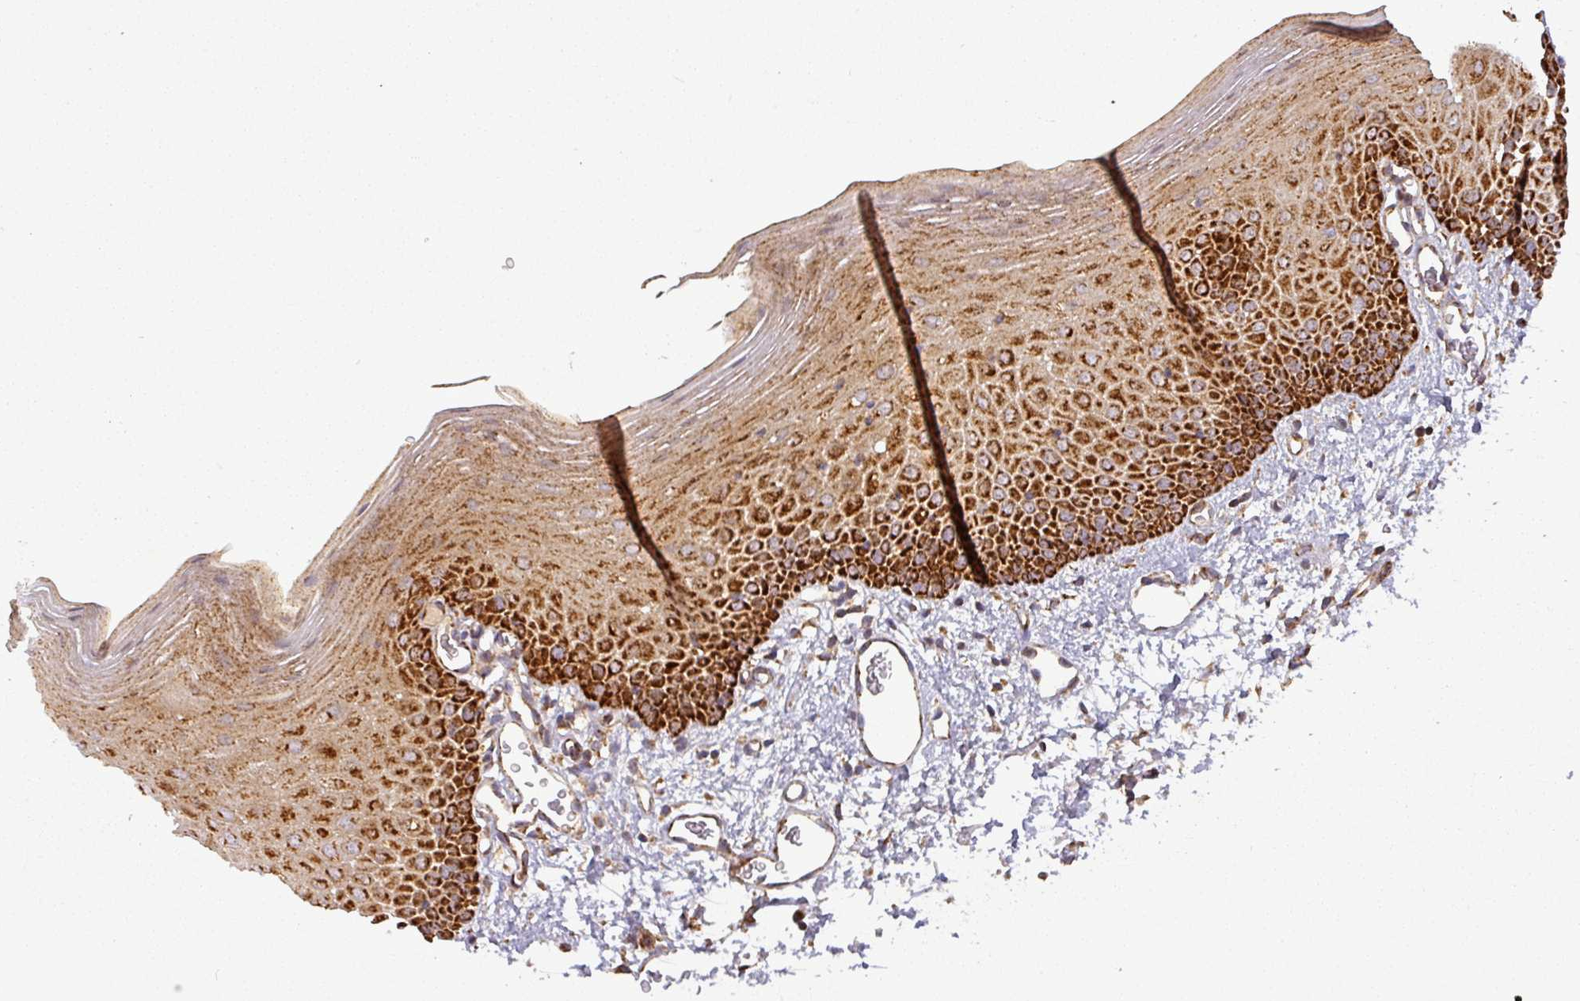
{"staining": {"intensity": "strong", "quantity": ">75%", "location": "cytoplasmic/membranous"}, "tissue": "oral mucosa", "cell_type": "Squamous epithelial cells", "image_type": "normal", "snomed": [{"axis": "morphology", "description": "Normal tissue, NOS"}, {"axis": "topography", "description": "Oral tissue"}], "caption": "Benign oral mucosa displays strong cytoplasmic/membranous expression in about >75% of squamous epithelial cells, visualized by immunohistochemistry. The staining was performed using DAB, with brown indicating positive protein expression. Nuclei are stained blue with hematoxylin.", "gene": "GPD2", "patient": {"sex": "female", "age": 70}}